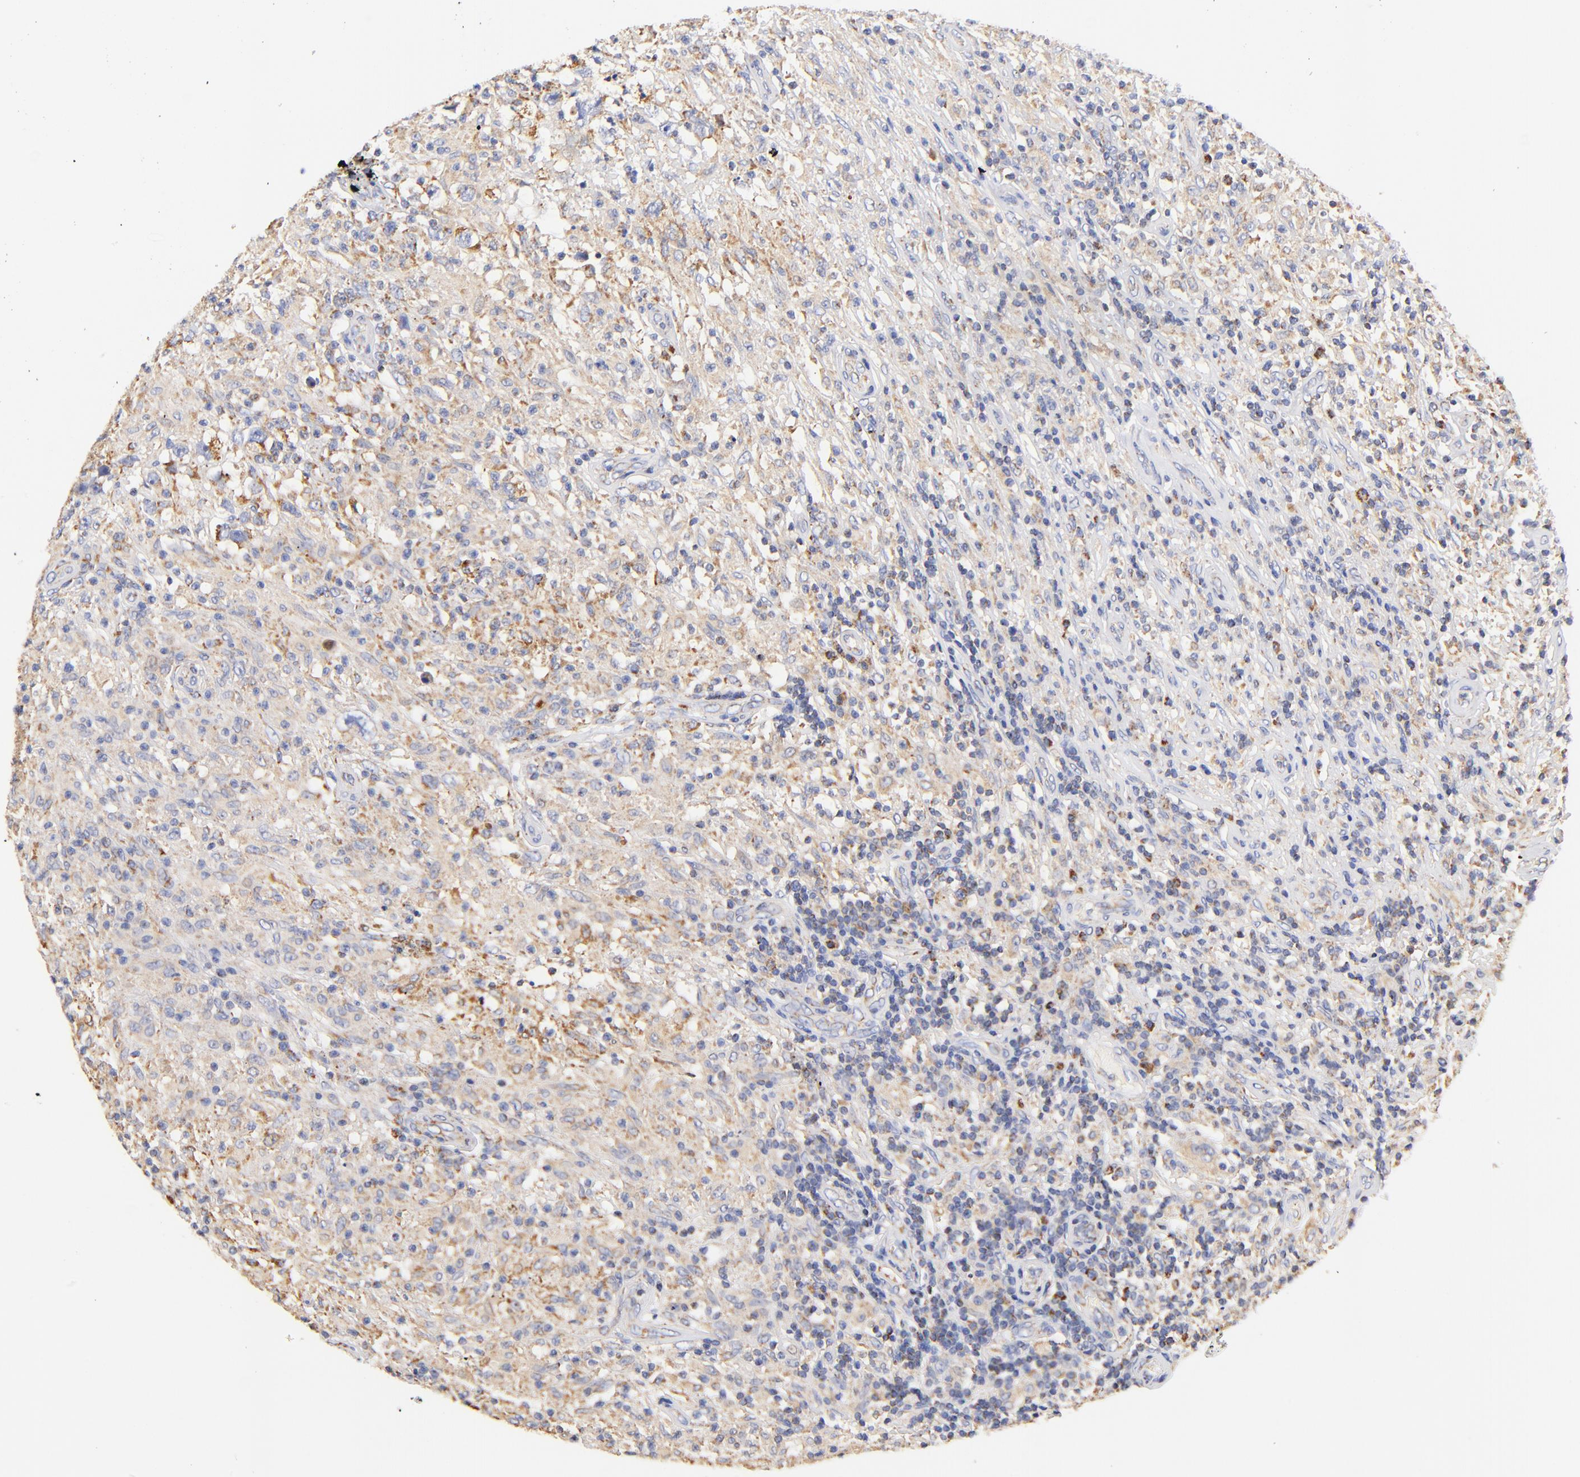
{"staining": {"intensity": "strong", "quantity": ">75%", "location": "cytoplasmic/membranous"}, "tissue": "testis cancer", "cell_type": "Tumor cells", "image_type": "cancer", "snomed": [{"axis": "morphology", "description": "Seminoma, NOS"}, {"axis": "topography", "description": "Testis"}], "caption": "A high-resolution image shows IHC staining of testis seminoma, which demonstrates strong cytoplasmic/membranous expression in about >75% of tumor cells. (Brightfield microscopy of DAB IHC at high magnification).", "gene": "ATP5F1D", "patient": {"sex": "male", "age": 34}}